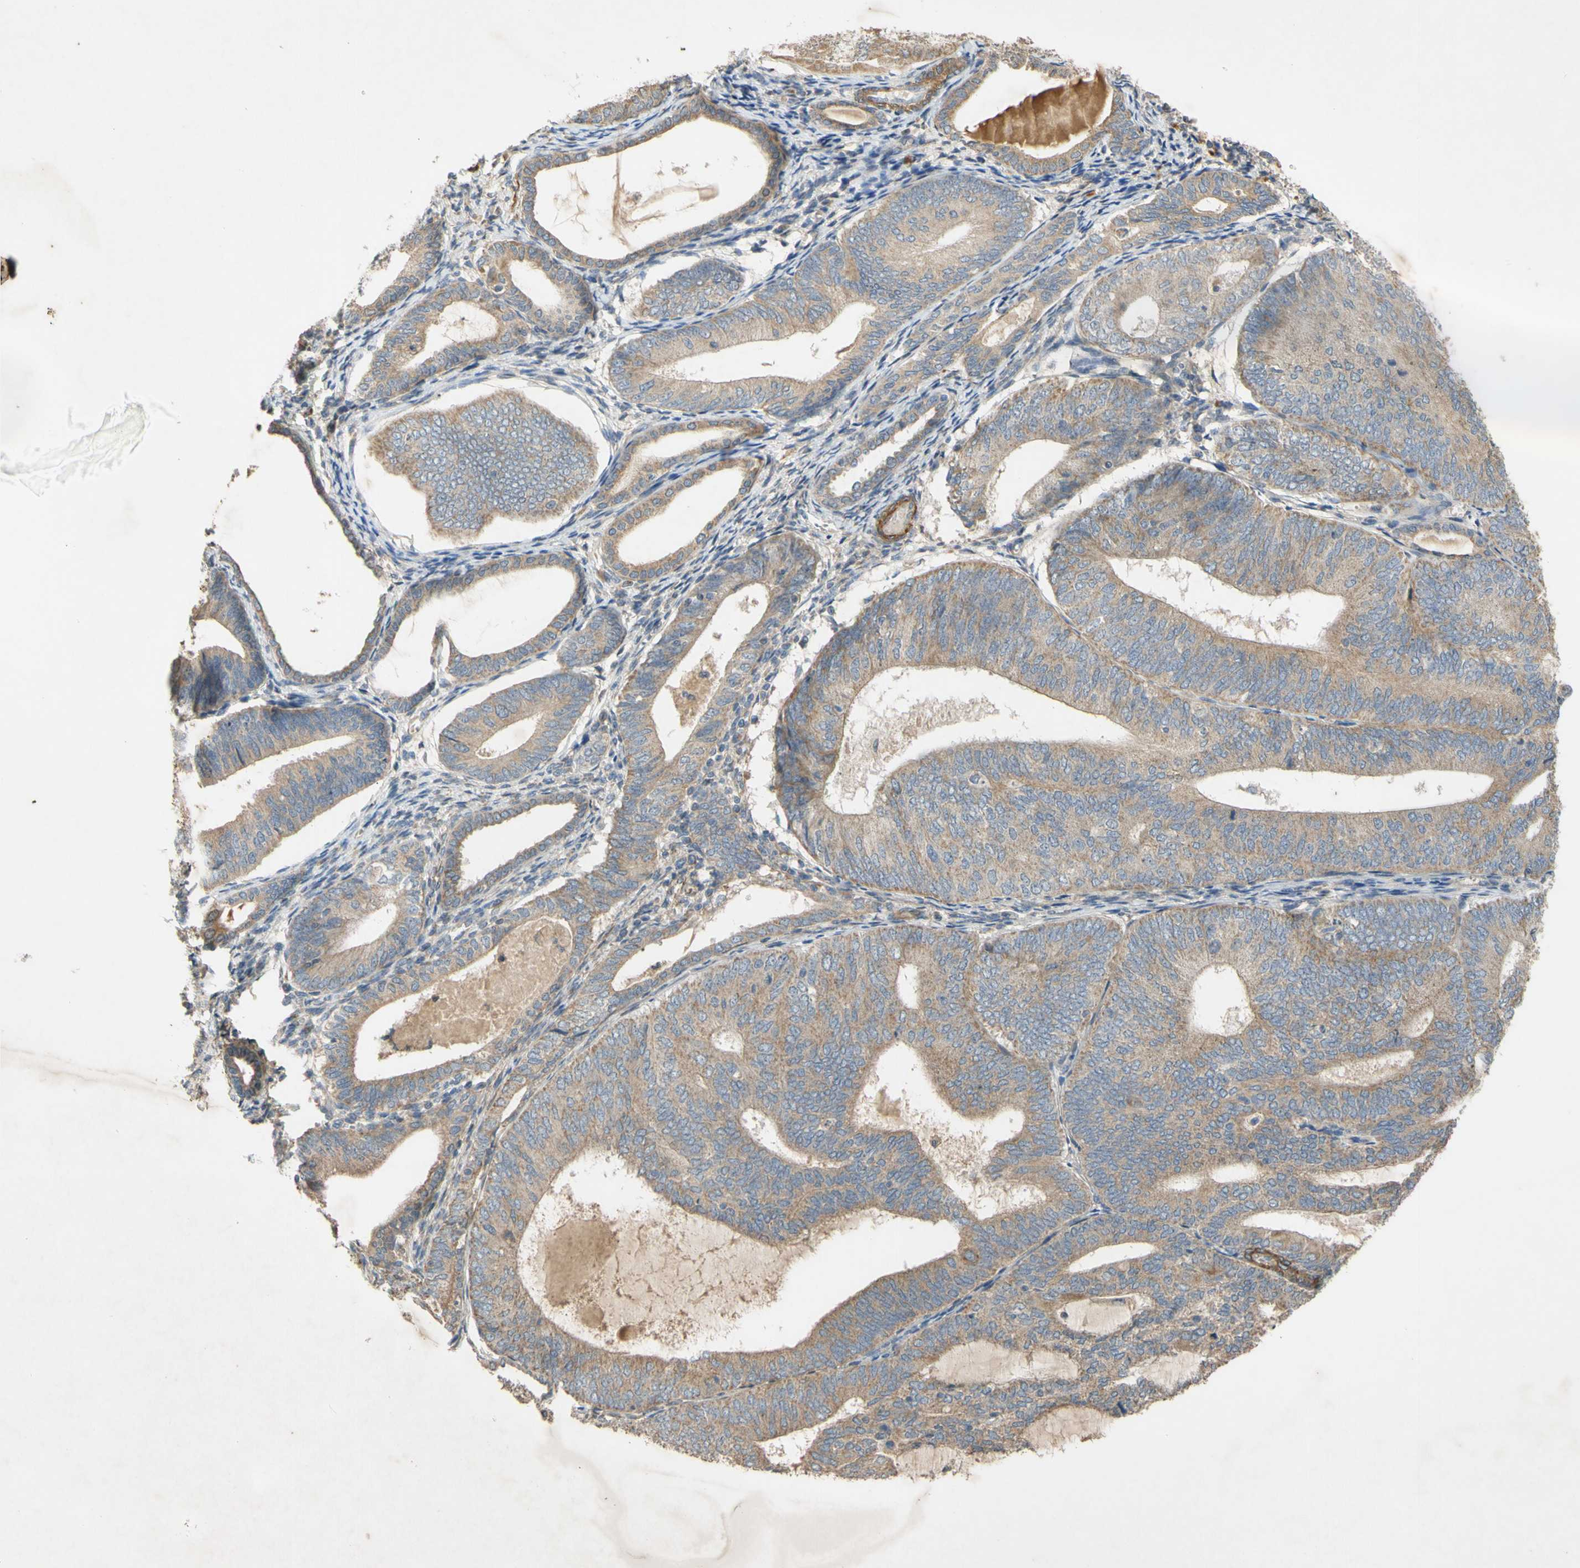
{"staining": {"intensity": "moderate", "quantity": ">75%", "location": "cytoplasmic/membranous"}, "tissue": "endometrial cancer", "cell_type": "Tumor cells", "image_type": "cancer", "snomed": [{"axis": "morphology", "description": "Adenocarcinoma, NOS"}, {"axis": "topography", "description": "Endometrium"}], "caption": "Endometrial cancer (adenocarcinoma) stained with a protein marker shows moderate staining in tumor cells.", "gene": "PARD6A", "patient": {"sex": "female", "age": 81}}